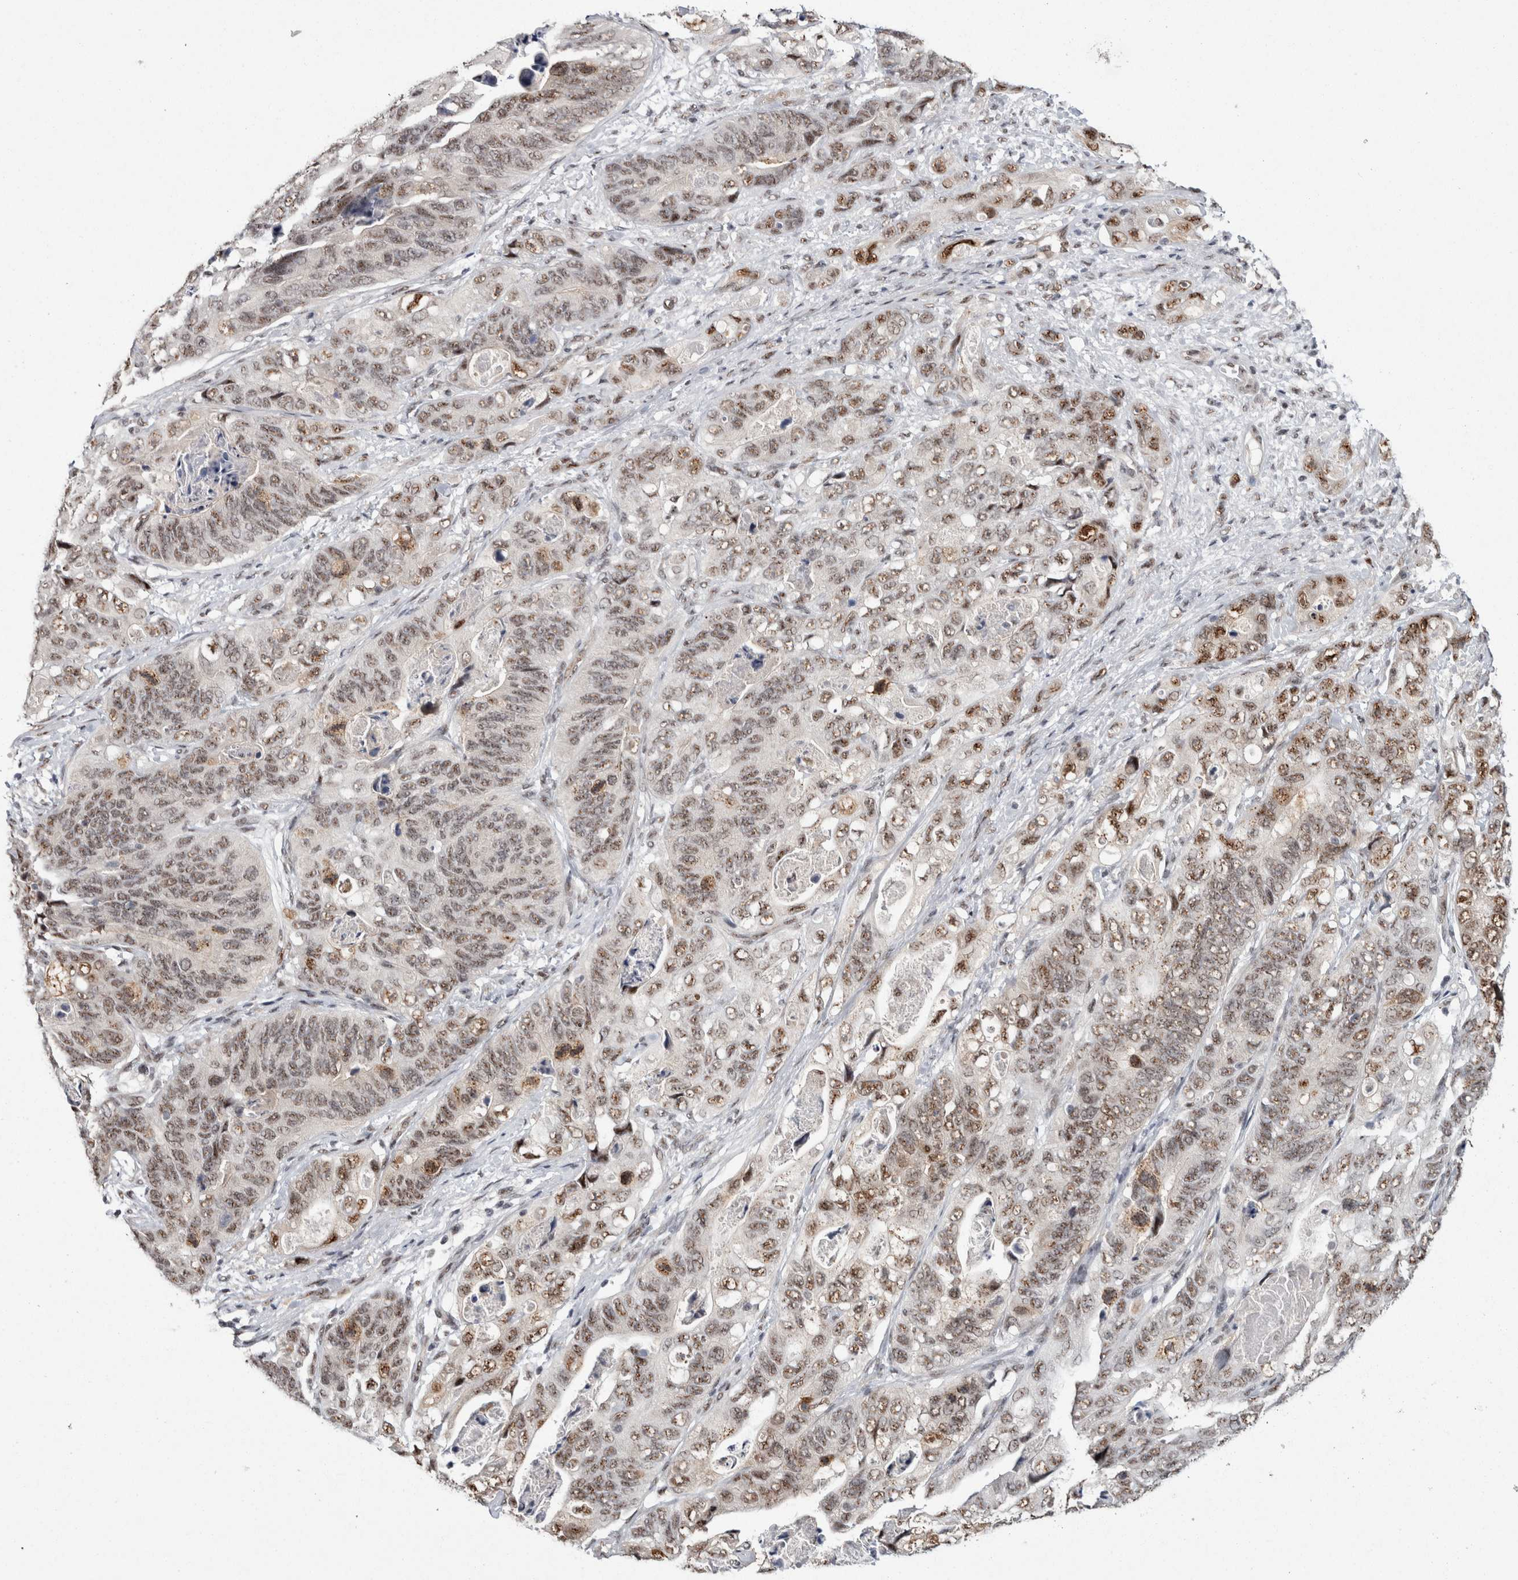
{"staining": {"intensity": "moderate", "quantity": ">75%", "location": "nuclear"}, "tissue": "stomach cancer", "cell_type": "Tumor cells", "image_type": "cancer", "snomed": [{"axis": "morphology", "description": "Adenocarcinoma, NOS"}, {"axis": "topography", "description": "Stomach"}], "caption": "Human adenocarcinoma (stomach) stained with a protein marker demonstrates moderate staining in tumor cells.", "gene": "MKNK1", "patient": {"sex": "female", "age": 89}}